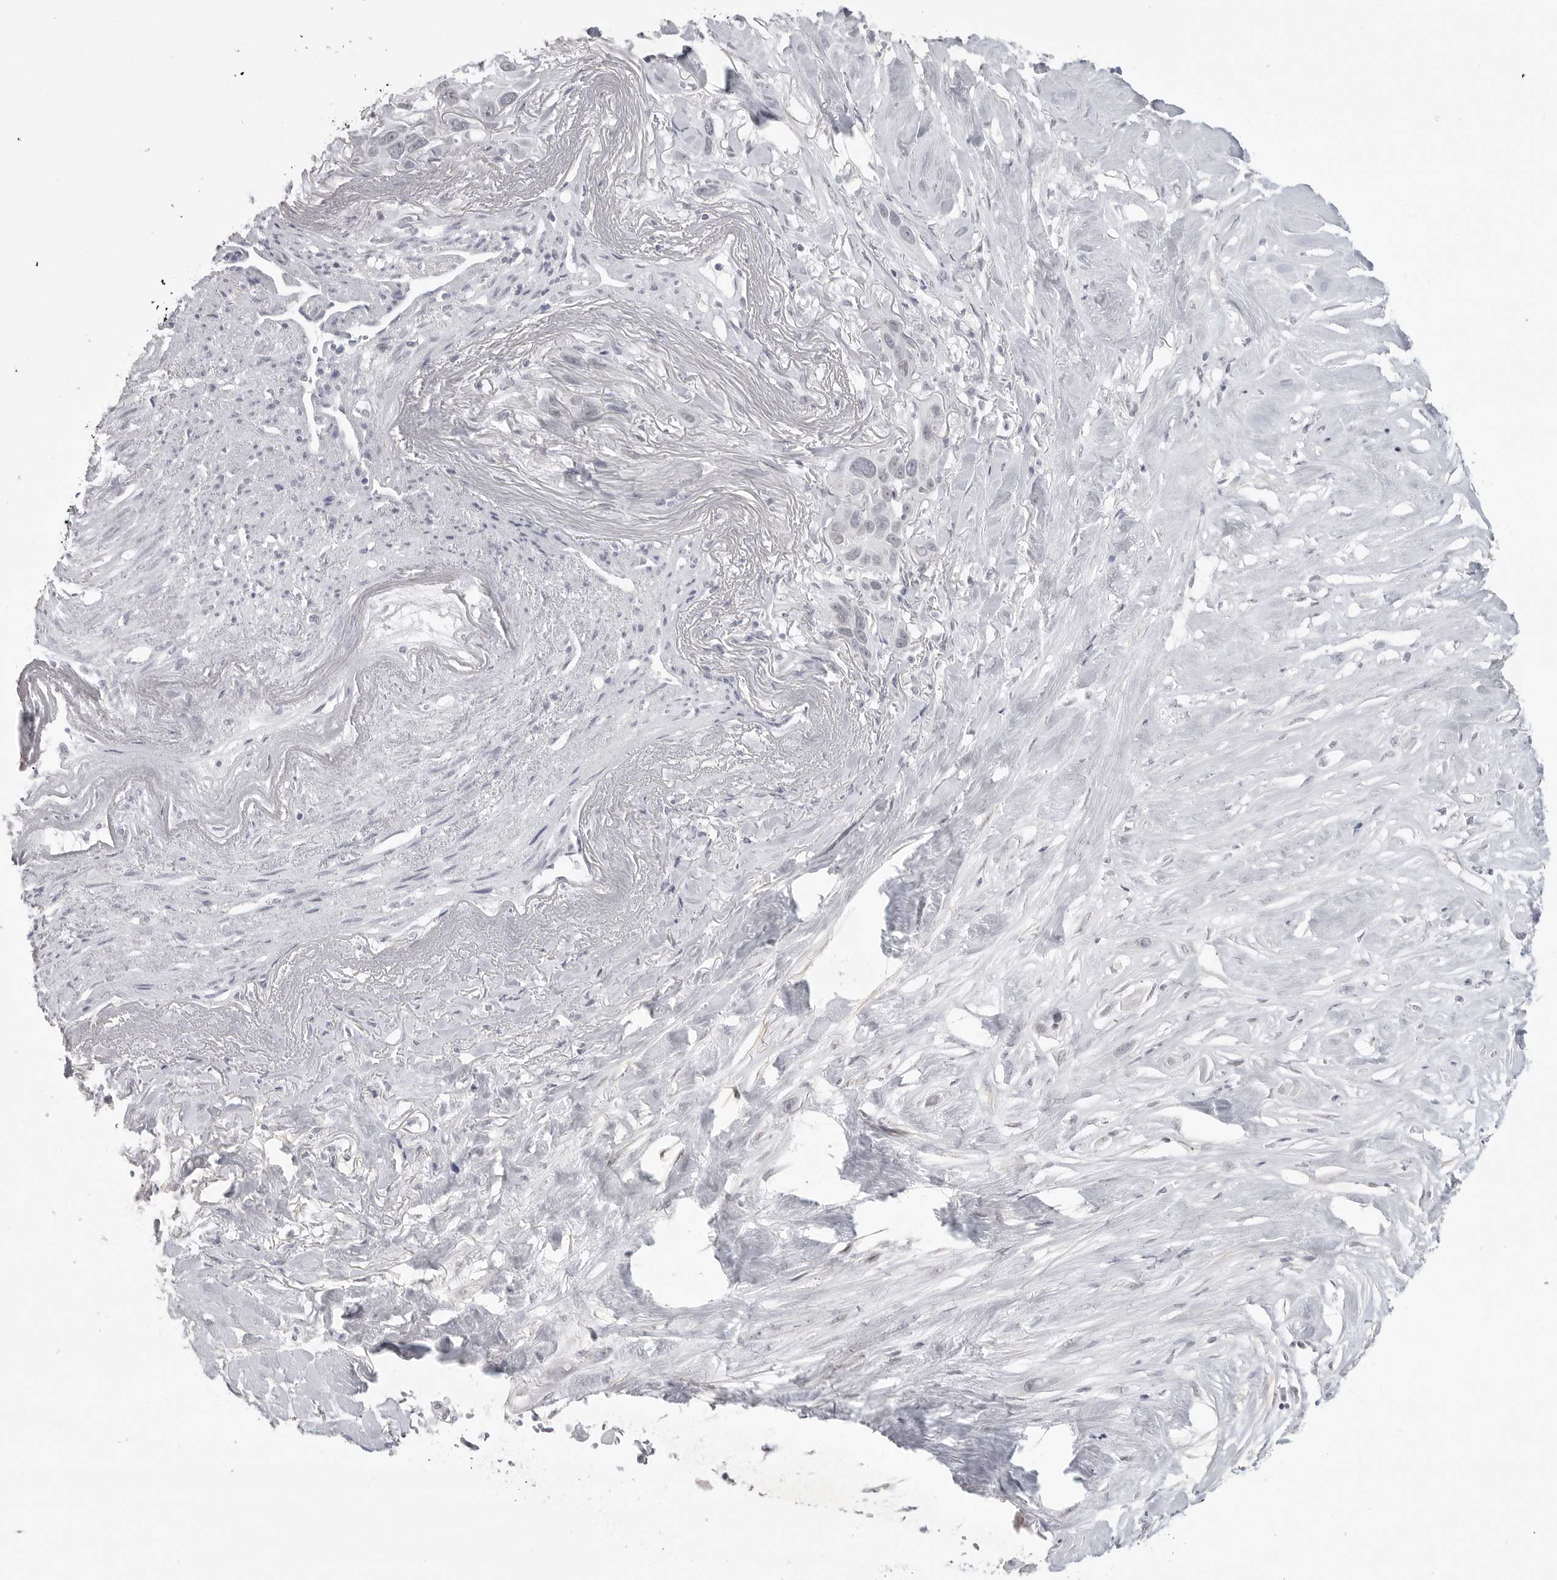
{"staining": {"intensity": "negative", "quantity": "none", "location": "none"}, "tissue": "pancreatic cancer", "cell_type": "Tumor cells", "image_type": "cancer", "snomed": [{"axis": "morphology", "description": "Adenocarcinoma, NOS"}, {"axis": "topography", "description": "Pancreas"}], "caption": "Pancreatic cancer stained for a protein using immunohistochemistry (IHC) reveals no positivity tumor cells.", "gene": "TCTN3", "patient": {"sex": "female", "age": 60}}